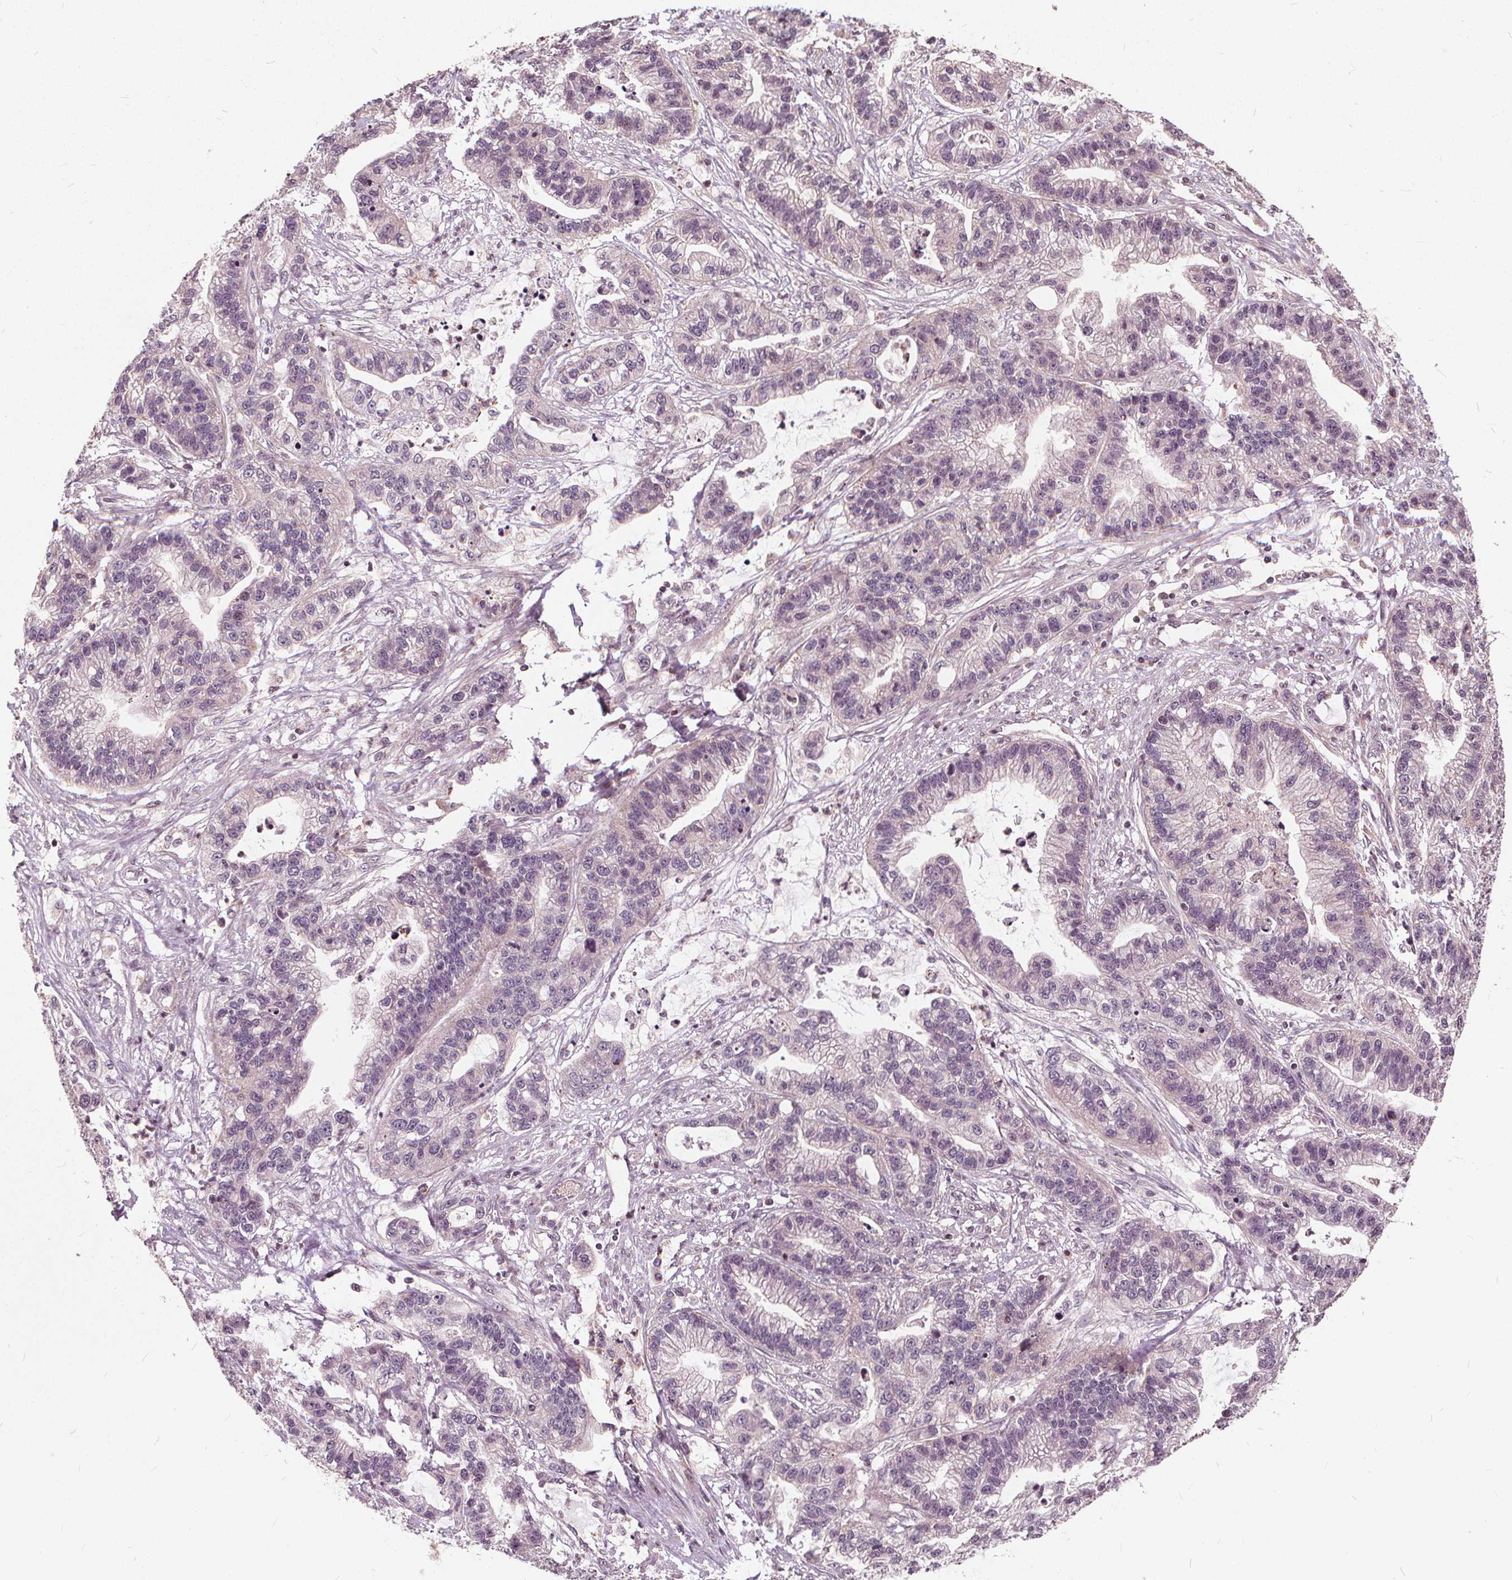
{"staining": {"intensity": "negative", "quantity": "none", "location": "none"}, "tissue": "stomach cancer", "cell_type": "Tumor cells", "image_type": "cancer", "snomed": [{"axis": "morphology", "description": "Adenocarcinoma, NOS"}, {"axis": "topography", "description": "Stomach"}], "caption": "This is a micrograph of immunohistochemistry (IHC) staining of stomach adenocarcinoma, which shows no expression in tumor cells.", "gene": "INPP5E", "patient": {"sex": "male", "age": 83}}